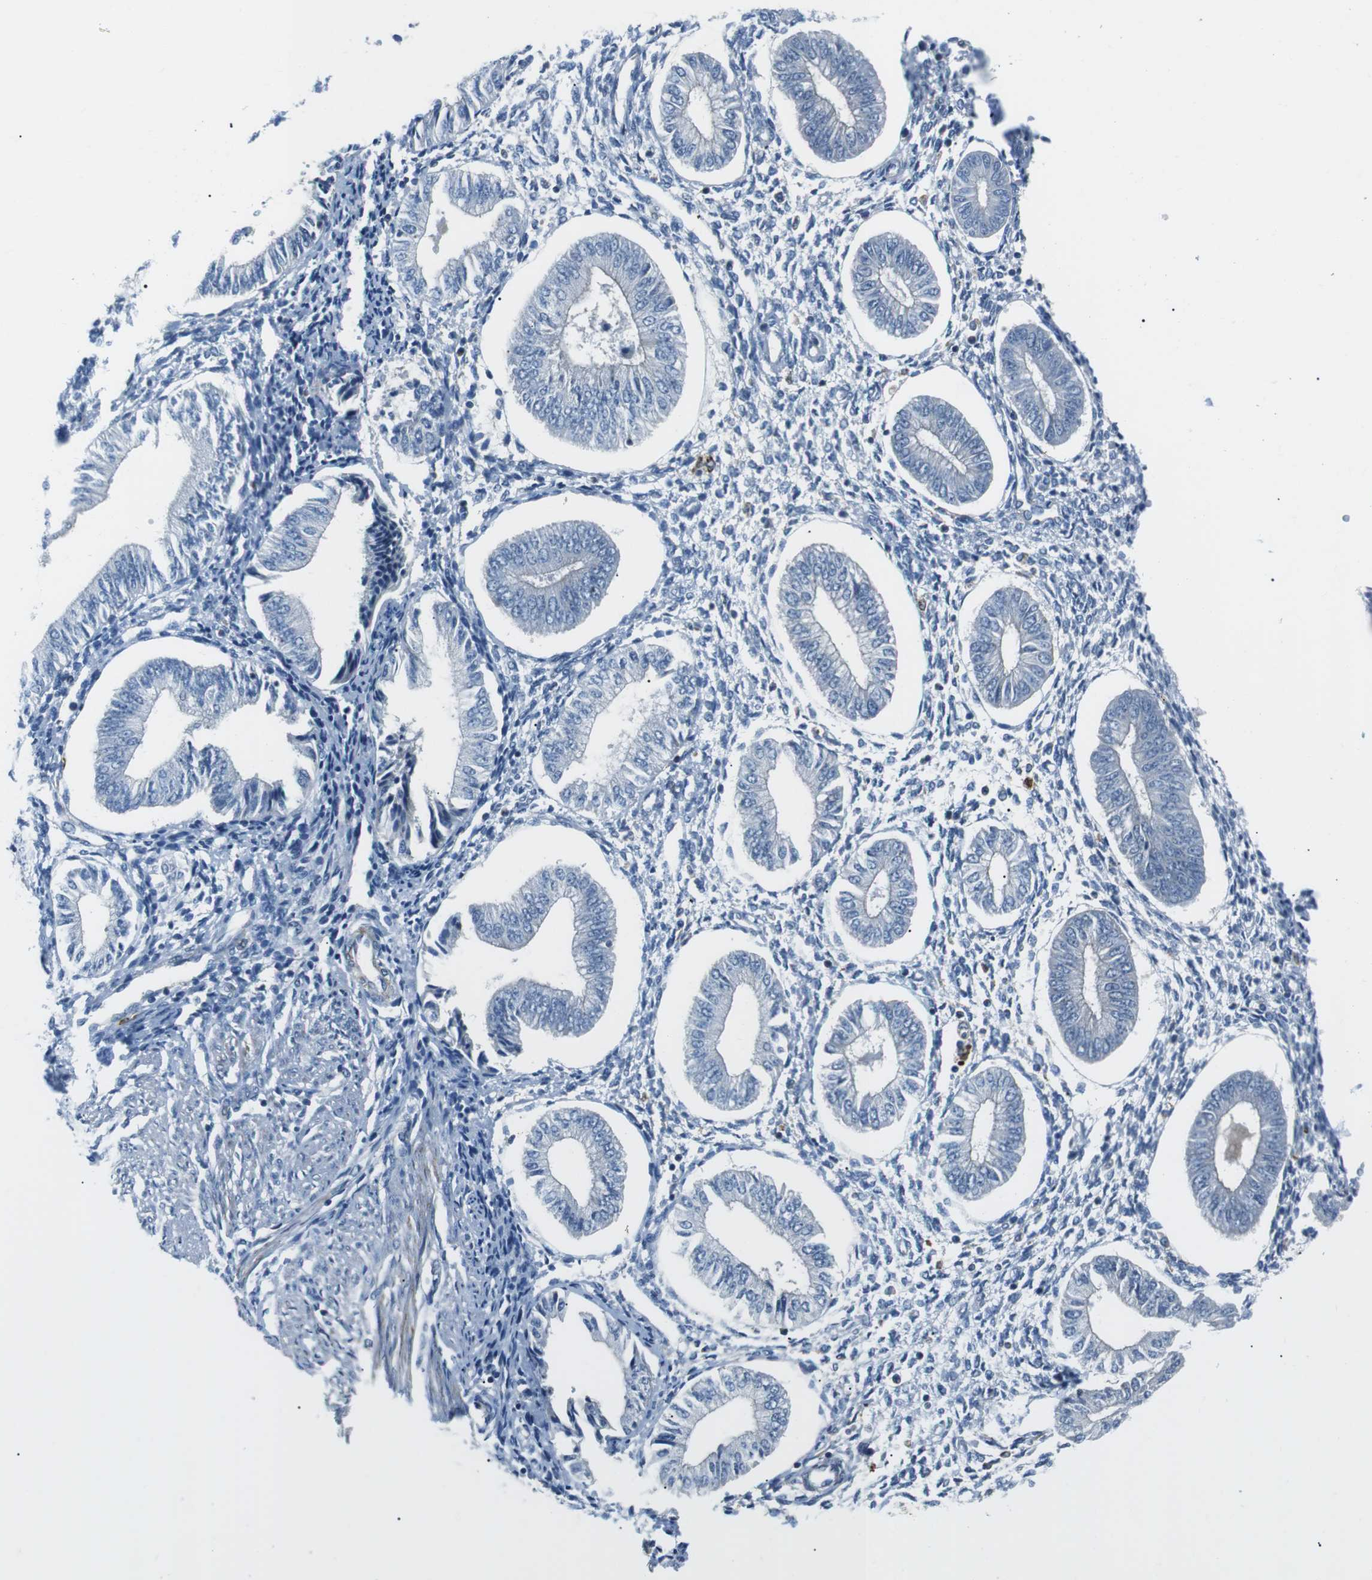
{"staining": {"intensity": "negative", "quantity": "none", "location": "none"}, "tissue": "endometrium", "cell_type": "Cells in endometrial stroma", "image_type": "normal", "snomed": [{"axis": "morphology", "description": "Normal tissue, NOS"}, {"axis": "topography", "description": "Endometrium"}], "caption": "The histopathology image demonstrates no significant expression in cells in endometrial stroma of endometrium.", "gene": "ARVCF", "patient": {"sex": "female", "age": 50}}